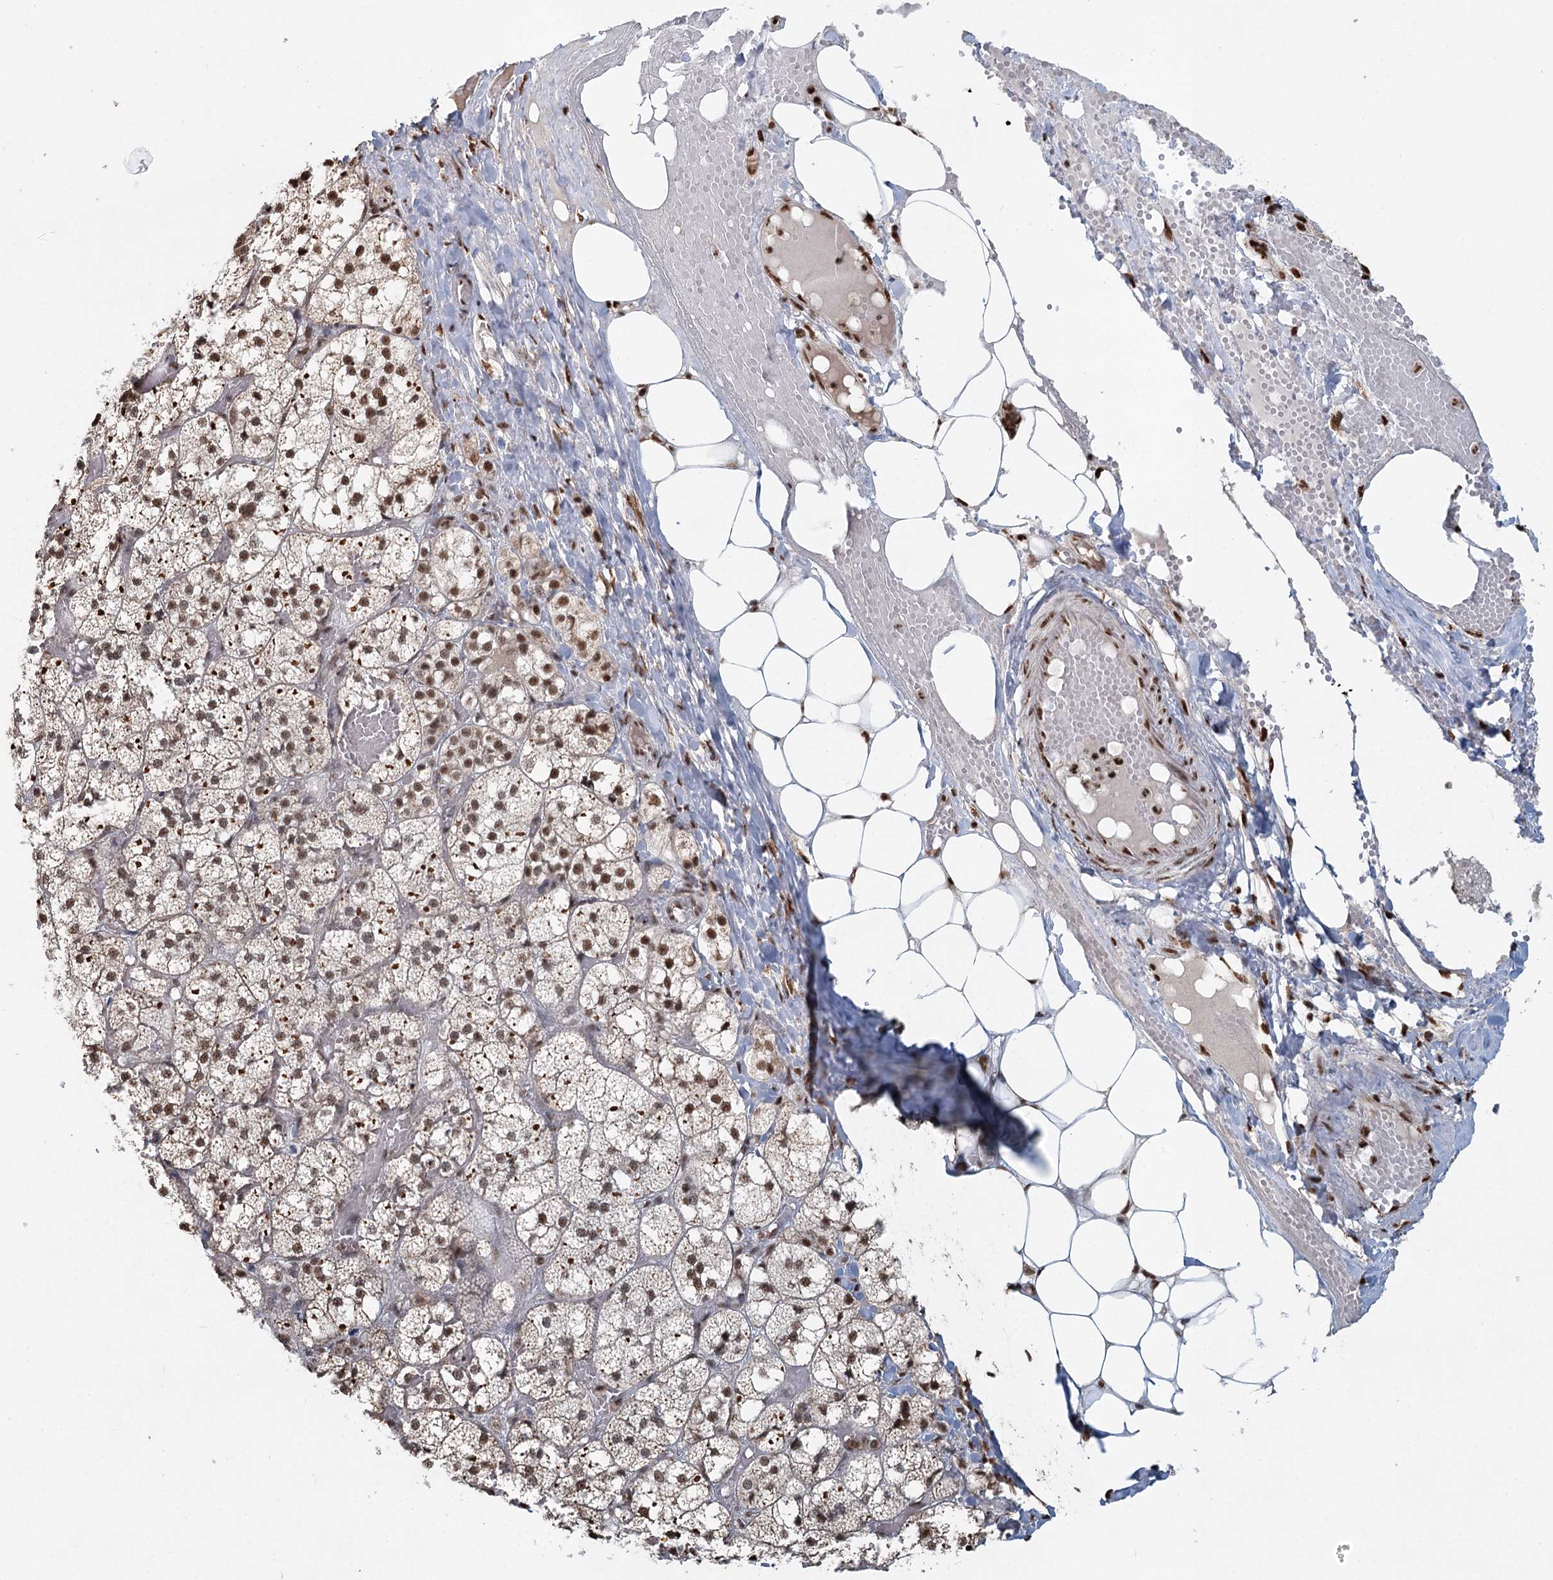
{"staining": {"intensity": "moderate", "quantity": ">75%", "location": "cytoplasmic/membranous,nuclear"}, "tissue": "adrenal gland", "cell_type": "Glandular cells", "image_type": "normal", "snomed": [{"axis": "morphology", "description": "Normal tissue, NOS"}, {"axis": "topography", "description": "Adrenal gland"}], "caption": "Immunohistochemical staining of unremarkable human adrenal gland displays medium levels of moderate cytoplasmic/membranous,nuclear staining in about >75% of glandular cells. (Brightfield microscopy of DAB IHC at high magnification).", "gene": "GPALPP1", "patient": {"sex": "female", "age": 61}}